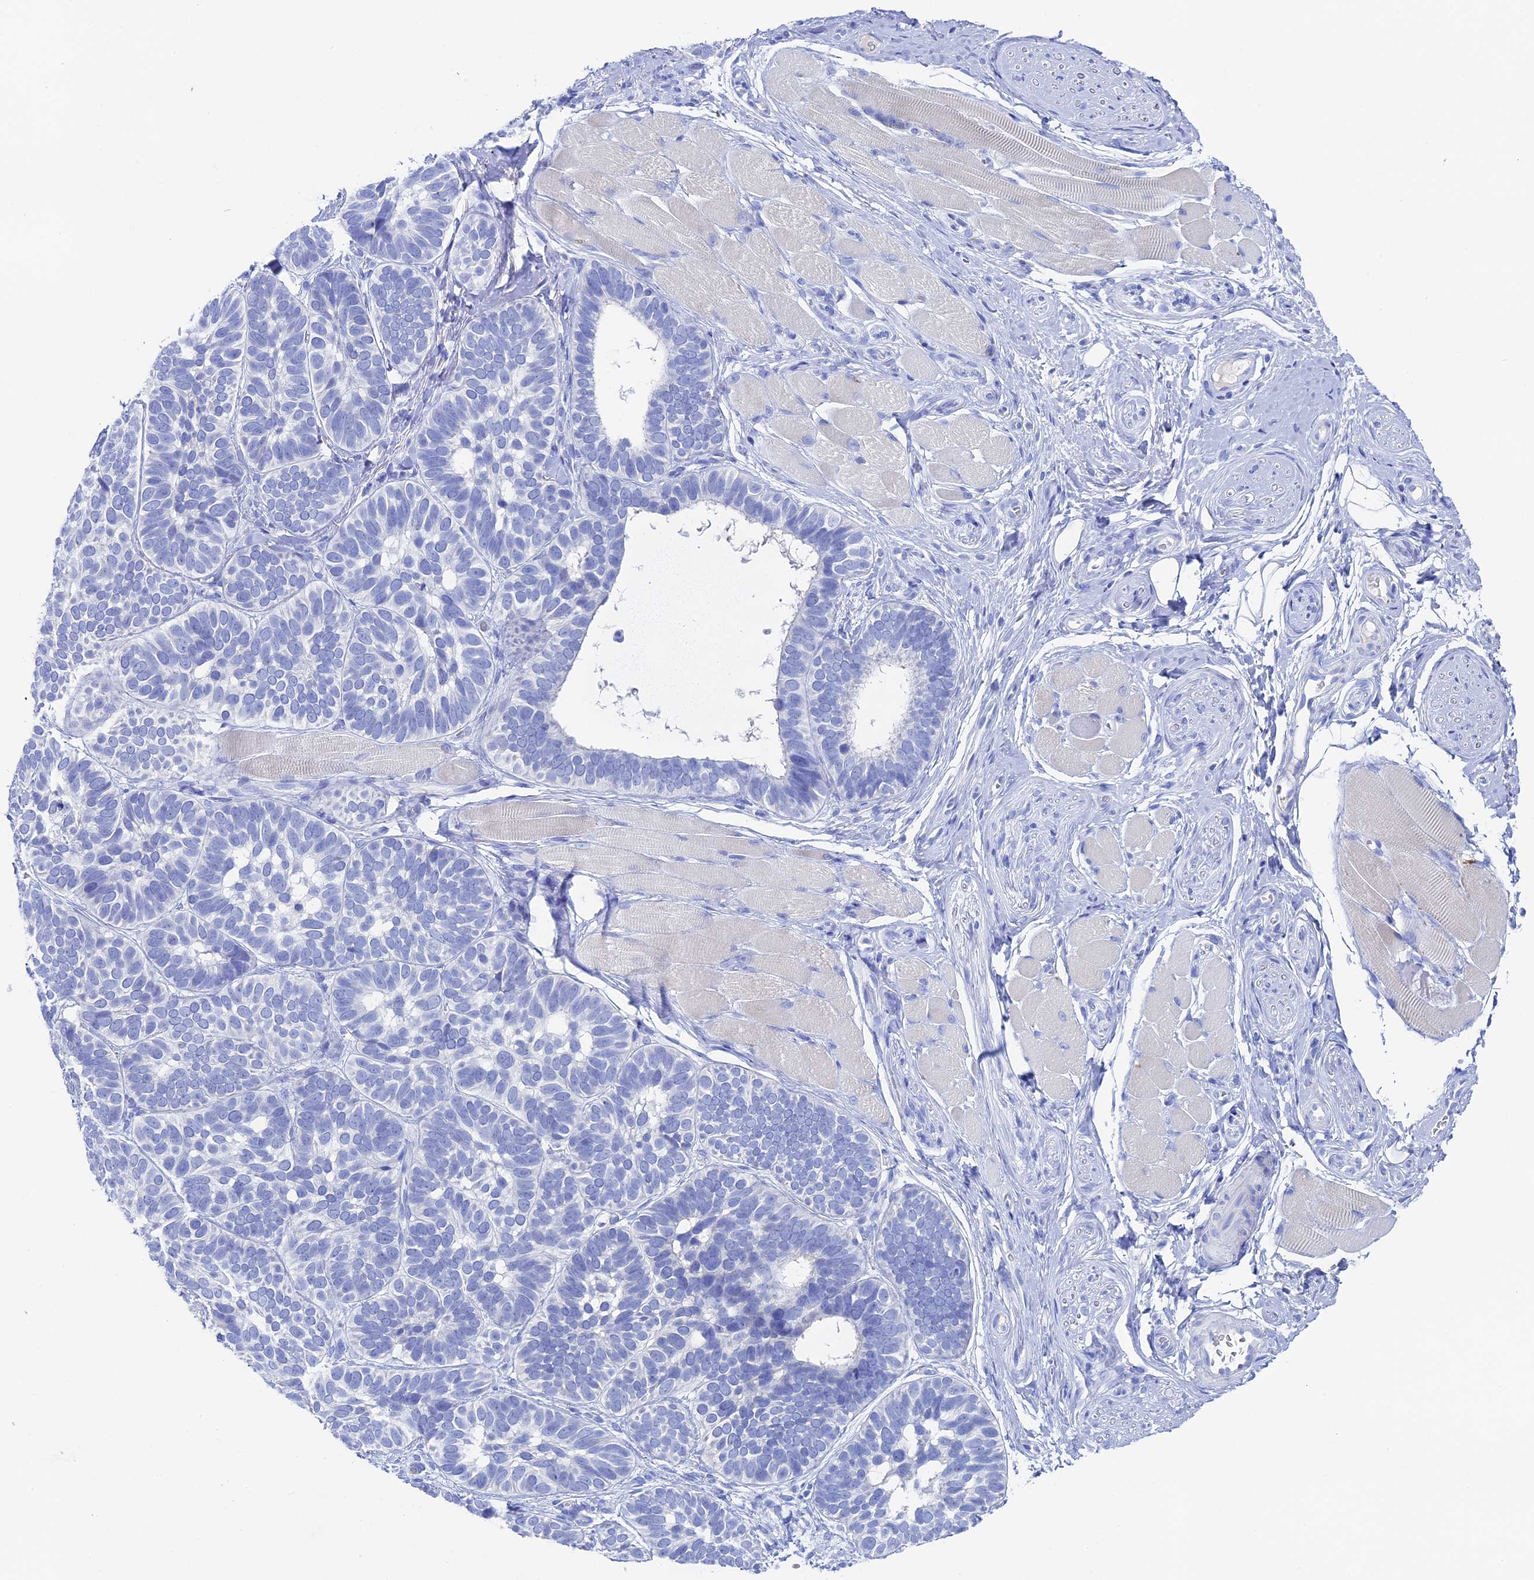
{"staining": {"intensity": "negative", "quantity": "none", "location": "none"}, "tissue": "skin cancer", "cell_type": "Tumor cells", "image_type": "cancer", "snomed": [{"axis": "morphology", "description": "Basal cell carcinoma"}, {"axis": "topography", "description": "Skin"}], "caption": "Immunohistochemistry image of skin basal cell carcinoma stained for a protein (brown), which reveals no expression in tumor cells.", "gene": "UNC119", "patient": {"sex": "male", "age": 62}}